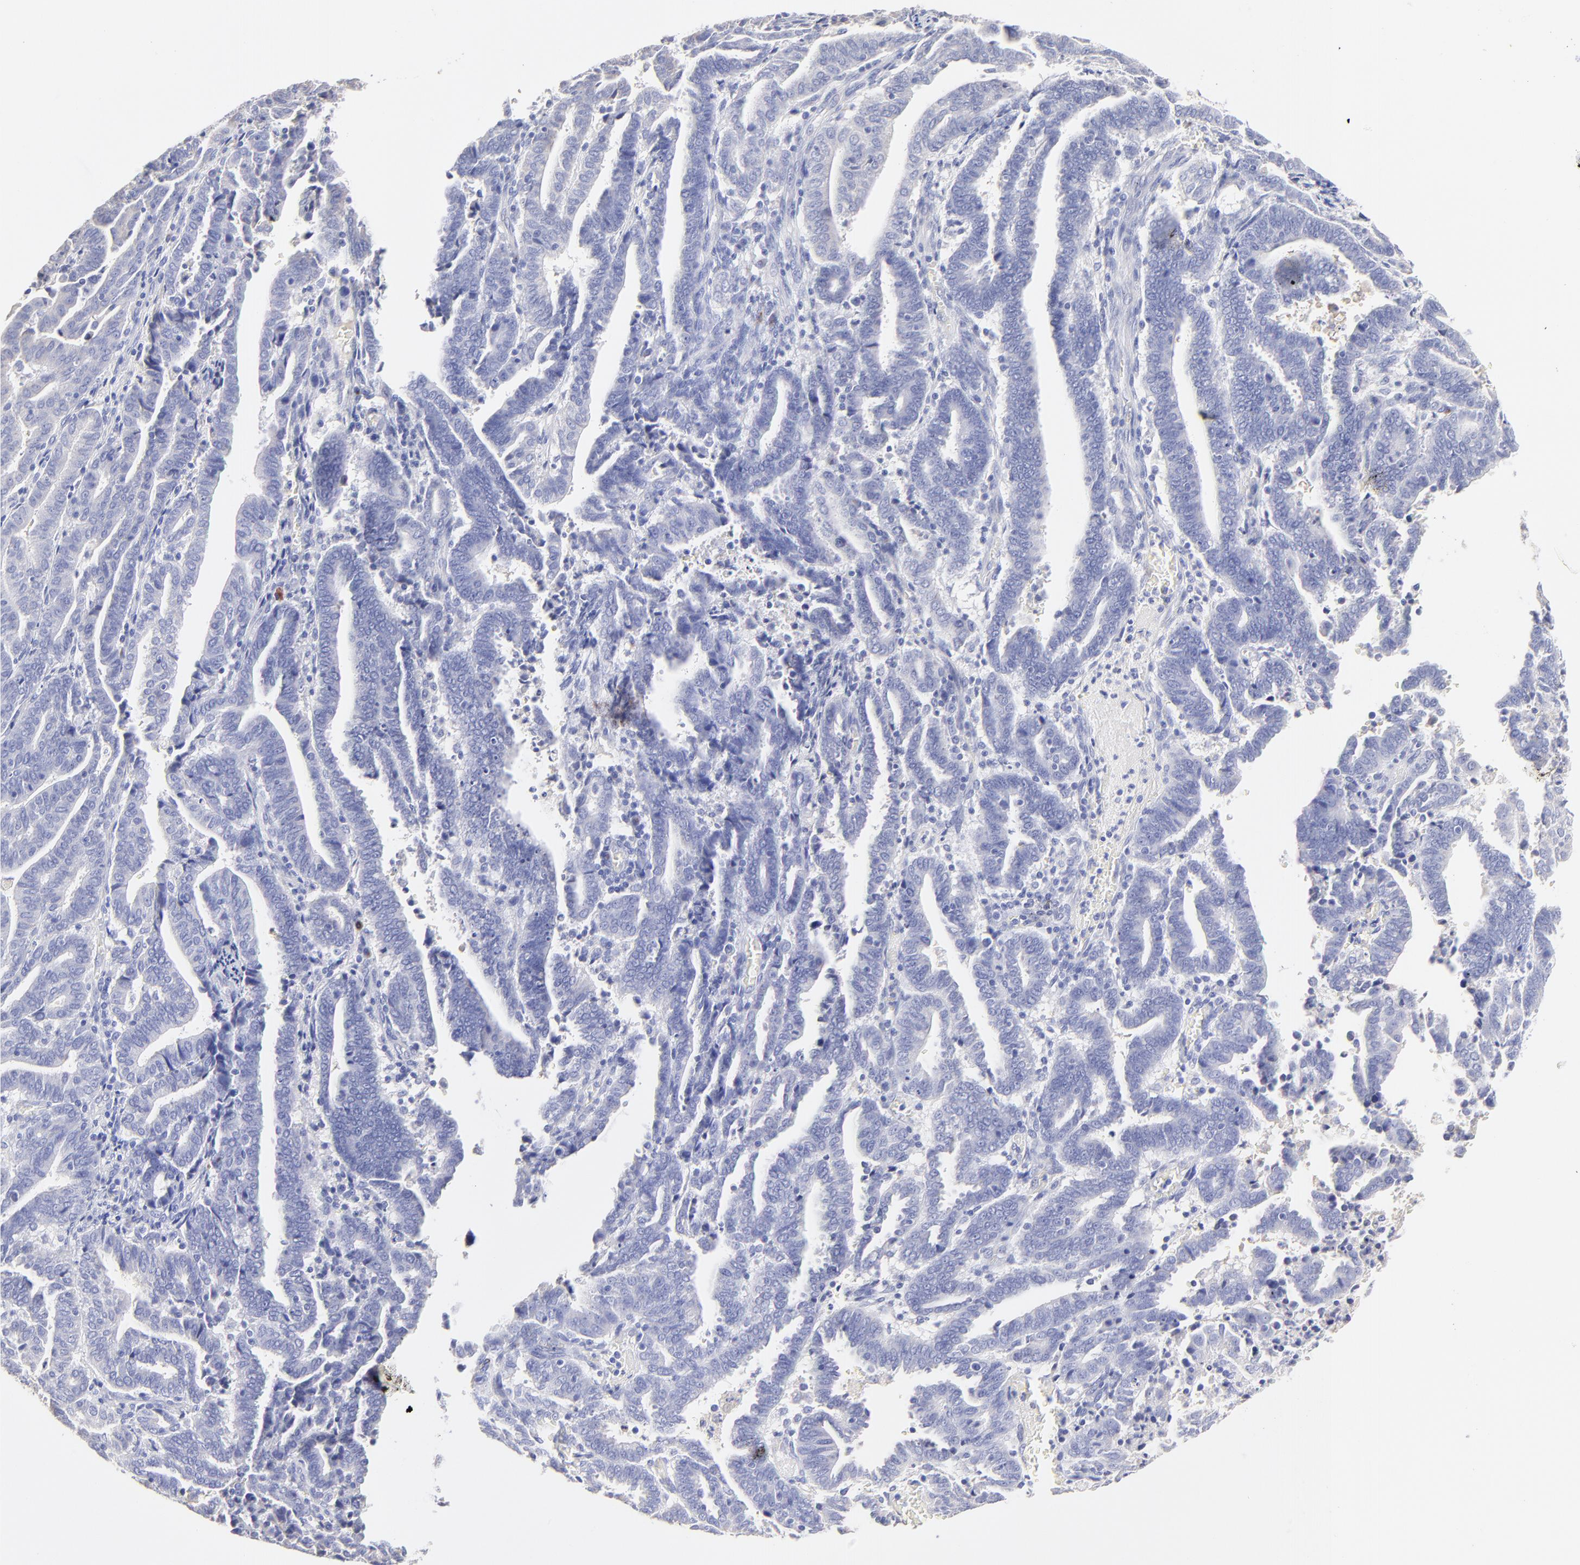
{"staining": {"intensity": "negative", "quantity": "none", "location": "none"}, "tissue": "endometrial cancer", "cell_type": "Tumor cells", "image_type": "cancer", "snomed": [{"axis": "morphology", "description": "Adenocarcinoma, NOS"}, {"axis": "topography", "description": "Uterus"}], "caption": "An immunohistochemistry (IHC) micrograph of adenocarcinoma (endometrial) is shown. There is no staining in tumor cells of adenocarcinoma (endometrial).", "gene": "ASB9", "patient": {"sex": "female", "age": 83}}